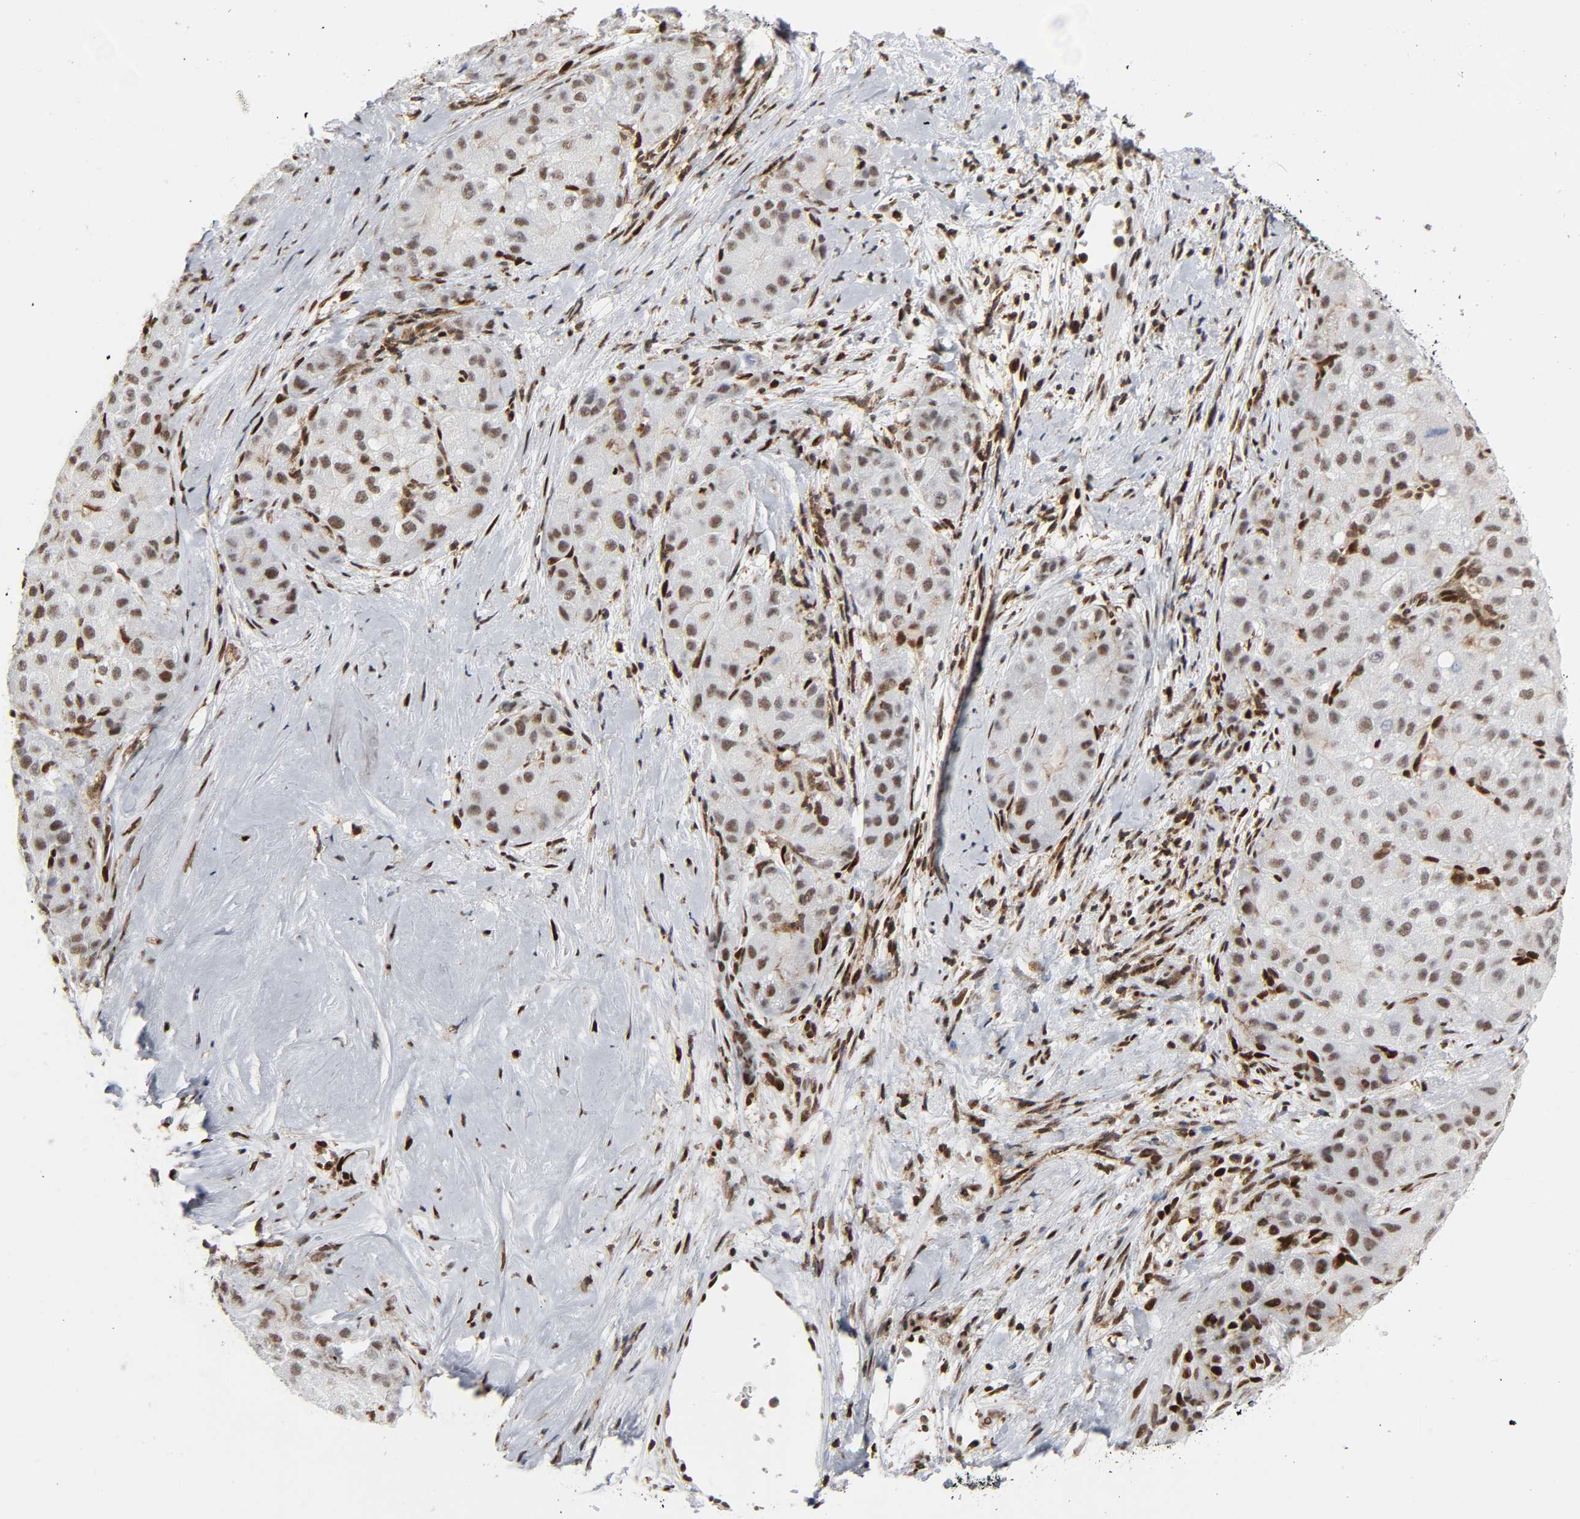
{"staining": {"intensity": "moderate", "quantity": "25%-75%", "location": "nuclear"}, "tissue": "liver cancer", "cell_type": "Tumor cells", "image_type": "cancer", "snomed": [{"axis": "morphology", "description": "Carcinoma, Hepatocellular, NOS"}, {"axis": "topography", "description": "Liver"}], "caption": "About 25%-75% of tumor cells in liver cancer (hepatocellular carcinoma) display moderate nuclear protein positivity as visualized by brown immunohistochemical staining.", "gene": "WAS", "patient": {"sex": "male", "age": 80}}